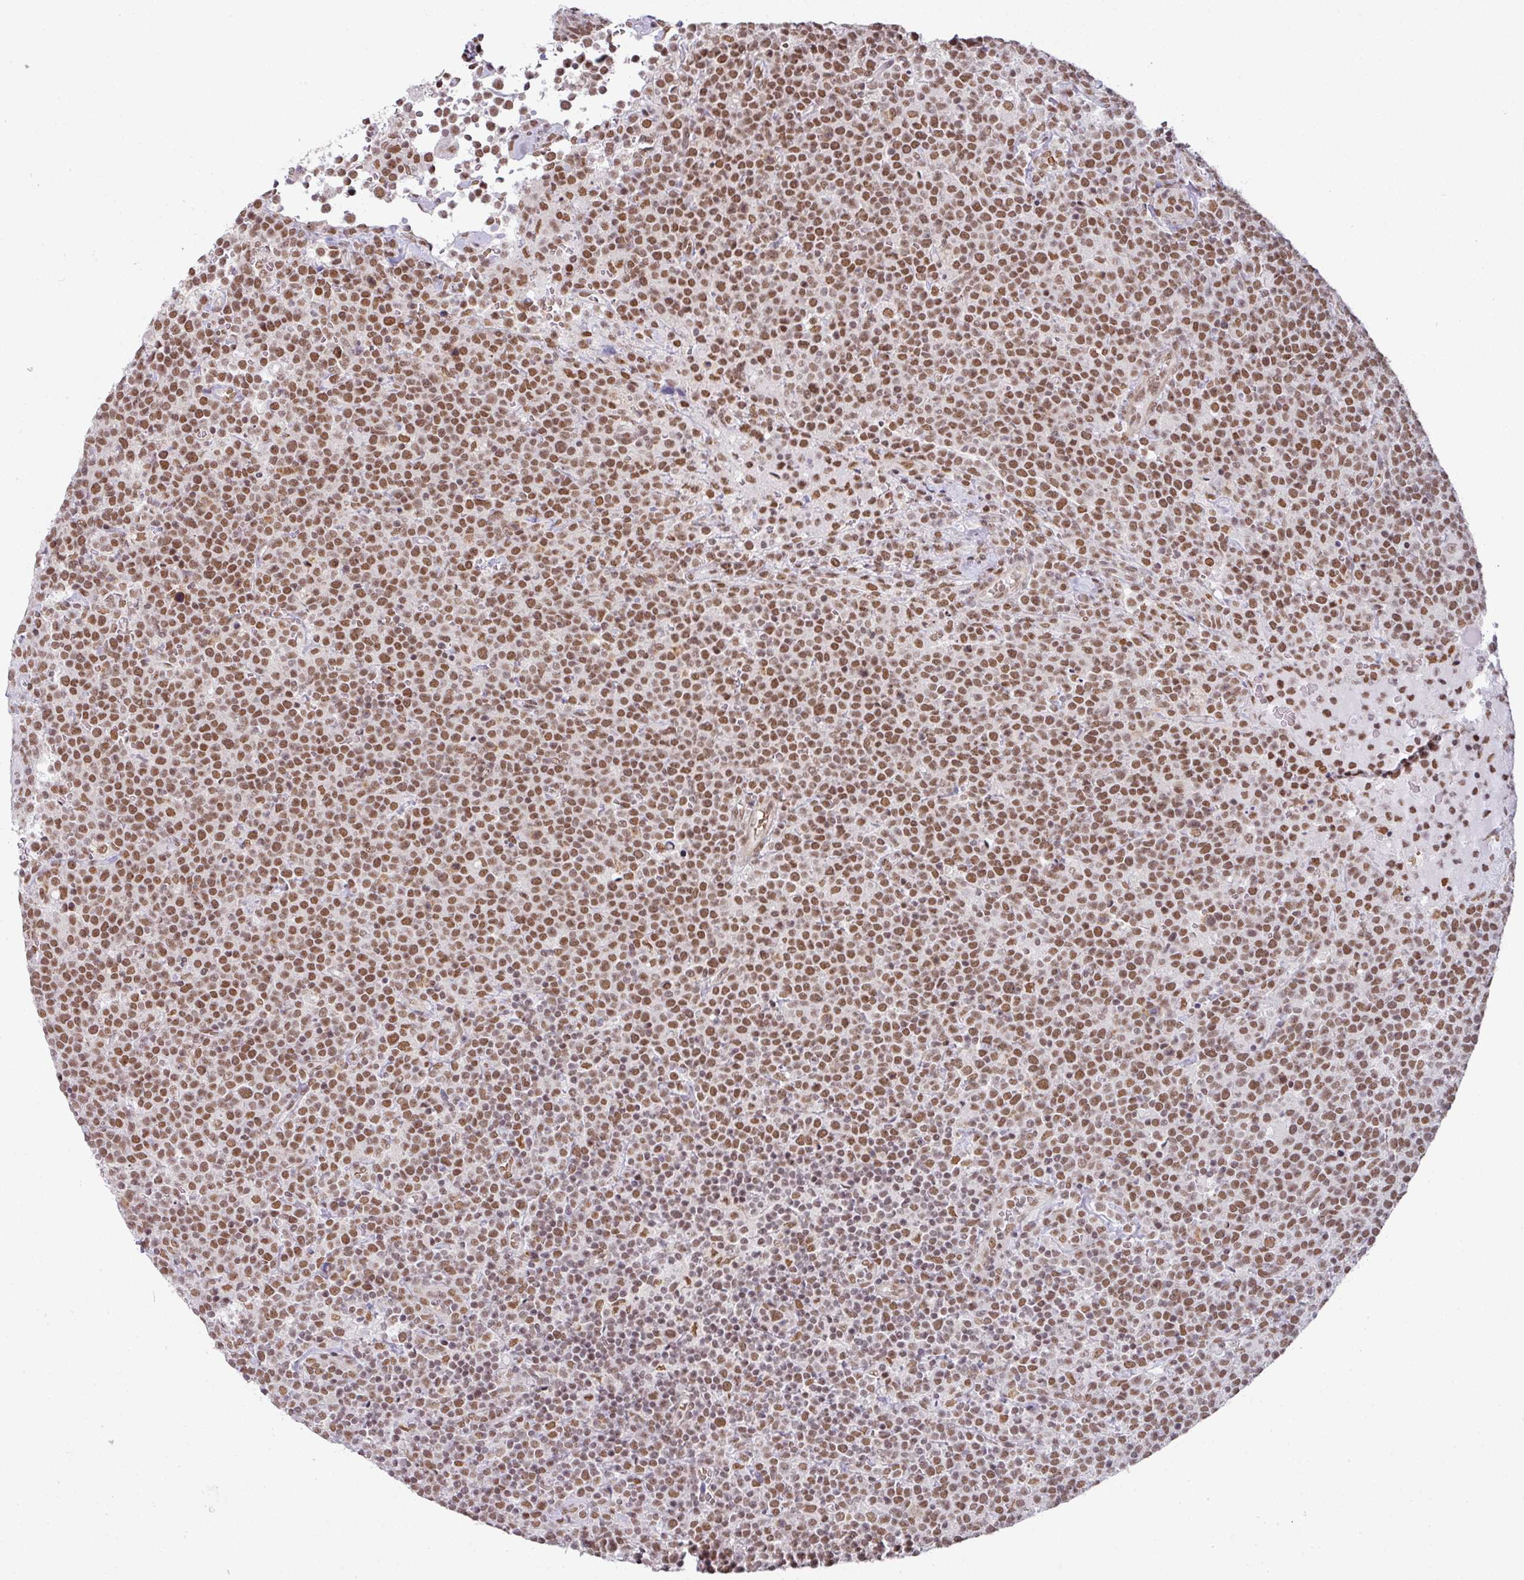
{"staining": {"intensity": "moderate", "quantity": ">75%", "location": "nuclear"}, "tissue": "lymphoma", "cell_type": "Tumor cells", "image_type": "cancer", "snomed": [{"axis": "morphology", "description": "Malignant lymphoma, non-Hodgkin's type, High grade"}, {"axis": "topography", "description": "Lymph node"}], "caption": "Immunohistochemical staining of human malignant lymphoma, non-Hodgkin's type (high-grade) reveals medium levels of moderate nuclear staining in approximately >75% of tumor cells.", "gene": "NCOA5", "patient": {"sex": "male", "age": 61}}